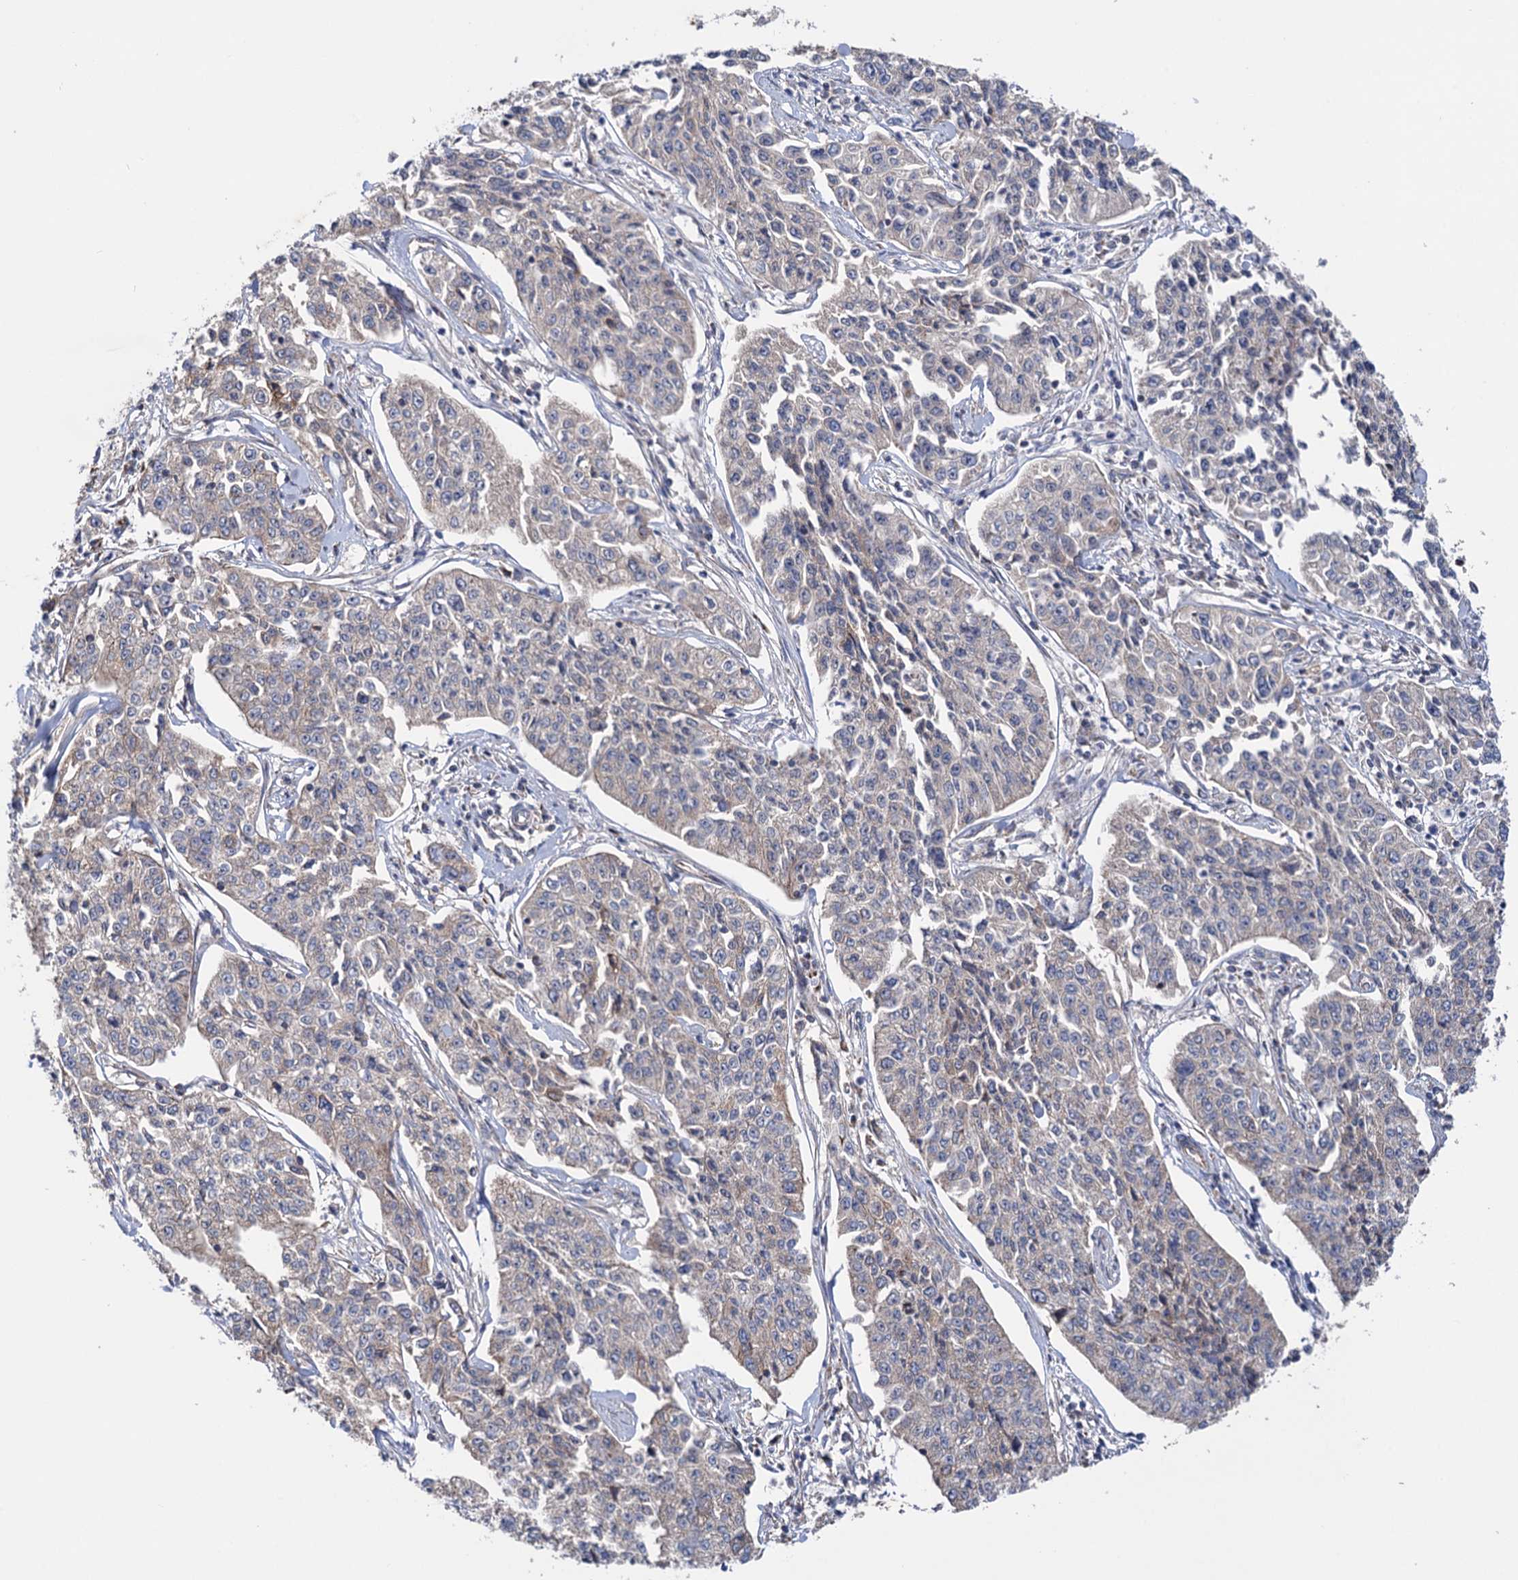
{"staining": {"intensity": "negative", "quantity": "none", "location": "none"}, "tissue": "cervical cancer", "cell_type": "Tumor cells", "image_type": "cancer", "snomed": [{"axis": "morphology", "description": "Squamous cell carcinoma, NOS"}, {"axis": "topography", "description": "Cervix"}], "caption": "A micrograph of human squamous cell carcinoma (cervical) is negative for staining in tumor cells. The staining was performed using DAB (3,3'-diaminobenzidine) to visualize the protein expression in brown, while the nuclei were stained in blue with hematoxylin (Magnification: 20x).", "gene": "SUCLA2", "patient": {"sex": "female", "age": 35}}